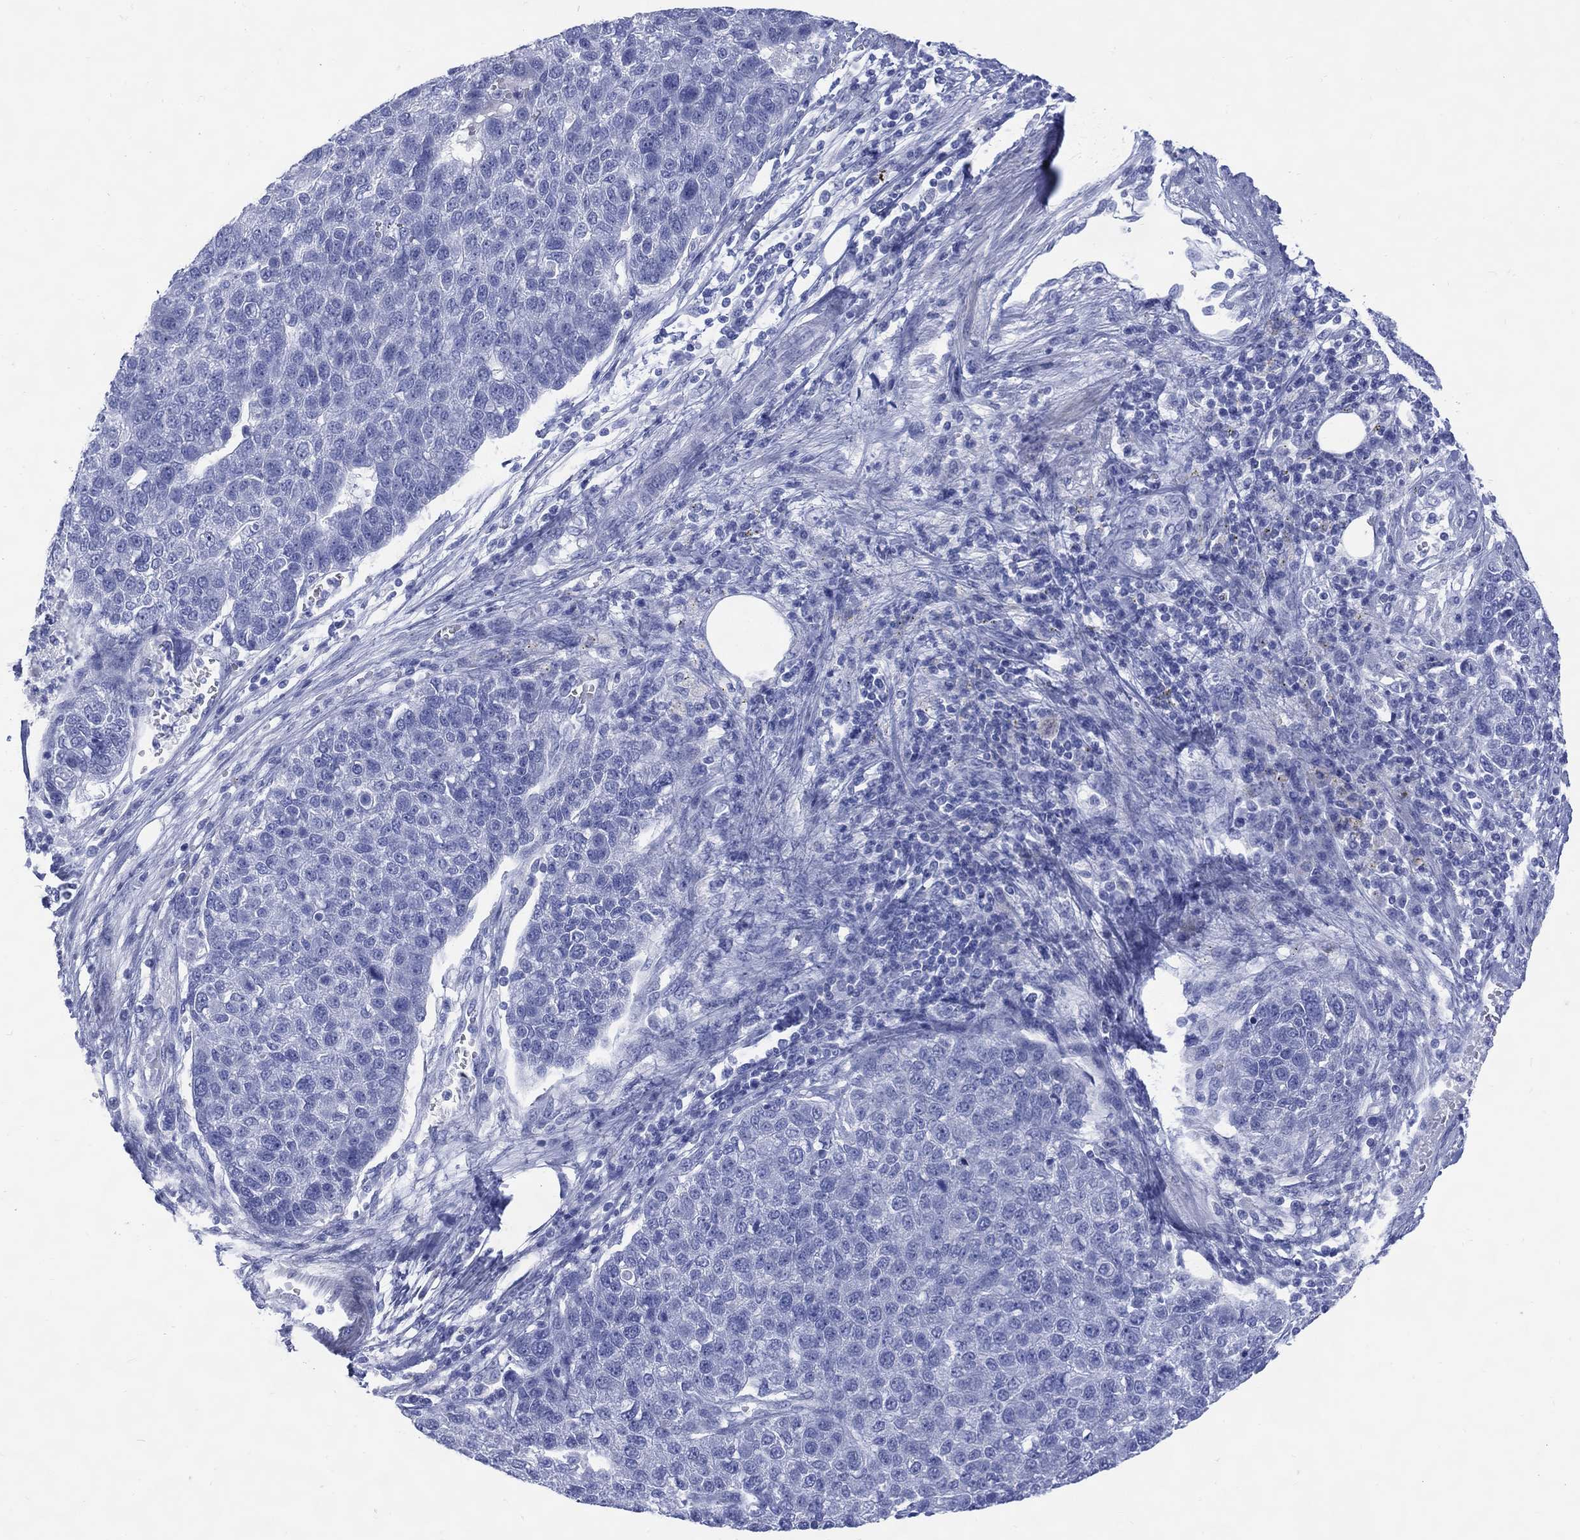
{"staining": {"intensity": "negative", "quantity": "none", "location": "none"}, "tissue": "pancreatic cancer", "cell_type": "Tumor cells", "image_type": "cancer", "snomed": [{"axis": "morphology", "description": "Adenocarcinoma, NOS"}, {"axis": "topography", "description": "Pancreas"}], "caption": "A histopathology image of pancreatic adenocarcinoma stained for a protein exhibits no brown staining in tumor cells.", "gene": "LRRD1", "patient": {"sex": "female", "age": 61}}